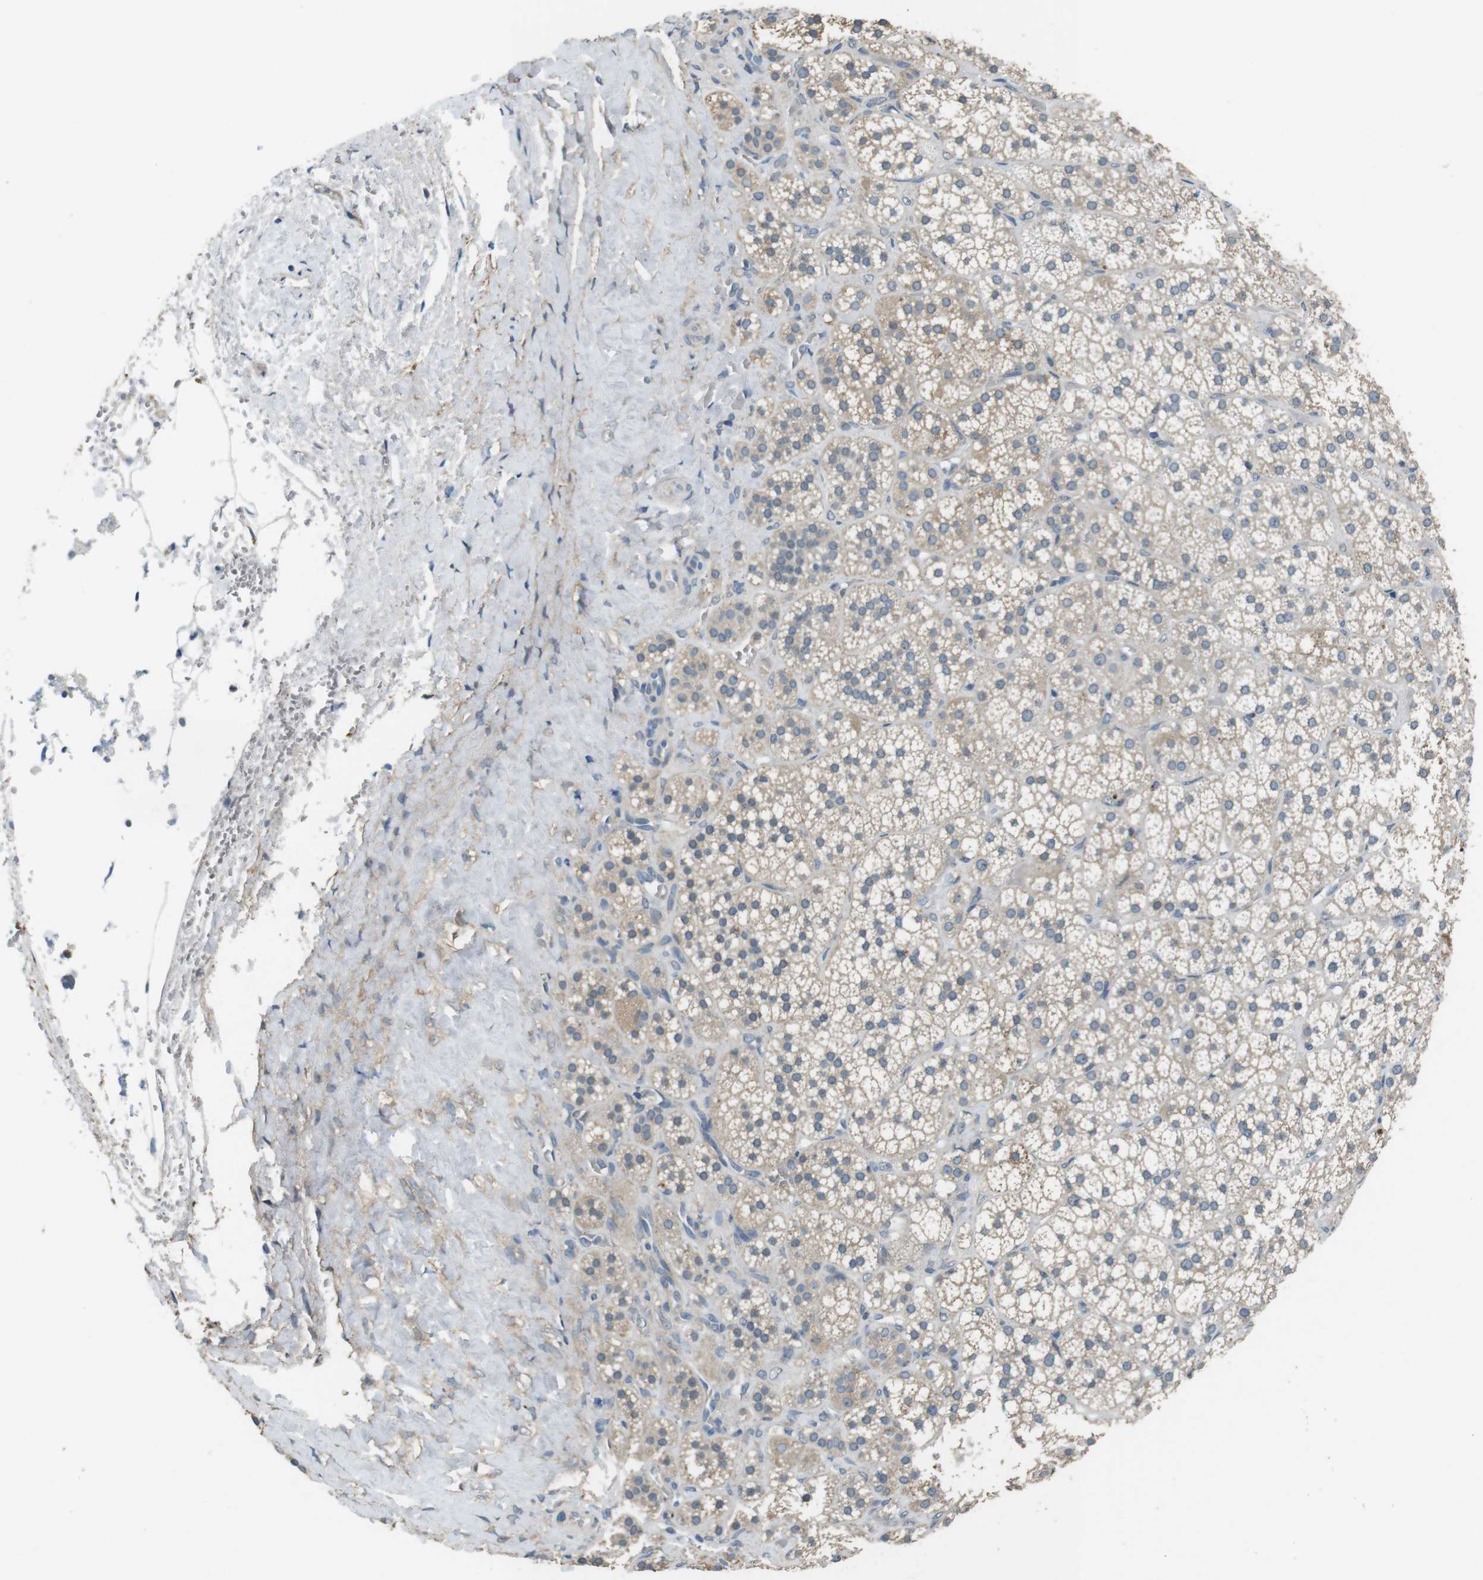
{"staining": {"intensity": "weak", "quantity": ">75%", "location": "cytoplasmic/membranous"}, "tissue": "adrenal gland", "cell_type": "Glandular cells", "image_type": "normal", "snomed": [{"axis": "morphology", "description": "Normal tissue, NOS"}, {"axis": "topography", "description": "Adrenal gland"}], "caption": "This is an image of IHC staining of unremarkable adrenal gland, which shows weak expression in the cytoplasmic/membranous of glandular cells.", "gene": "CLDN7", "patient": {"sex": "female", "age": 71}}